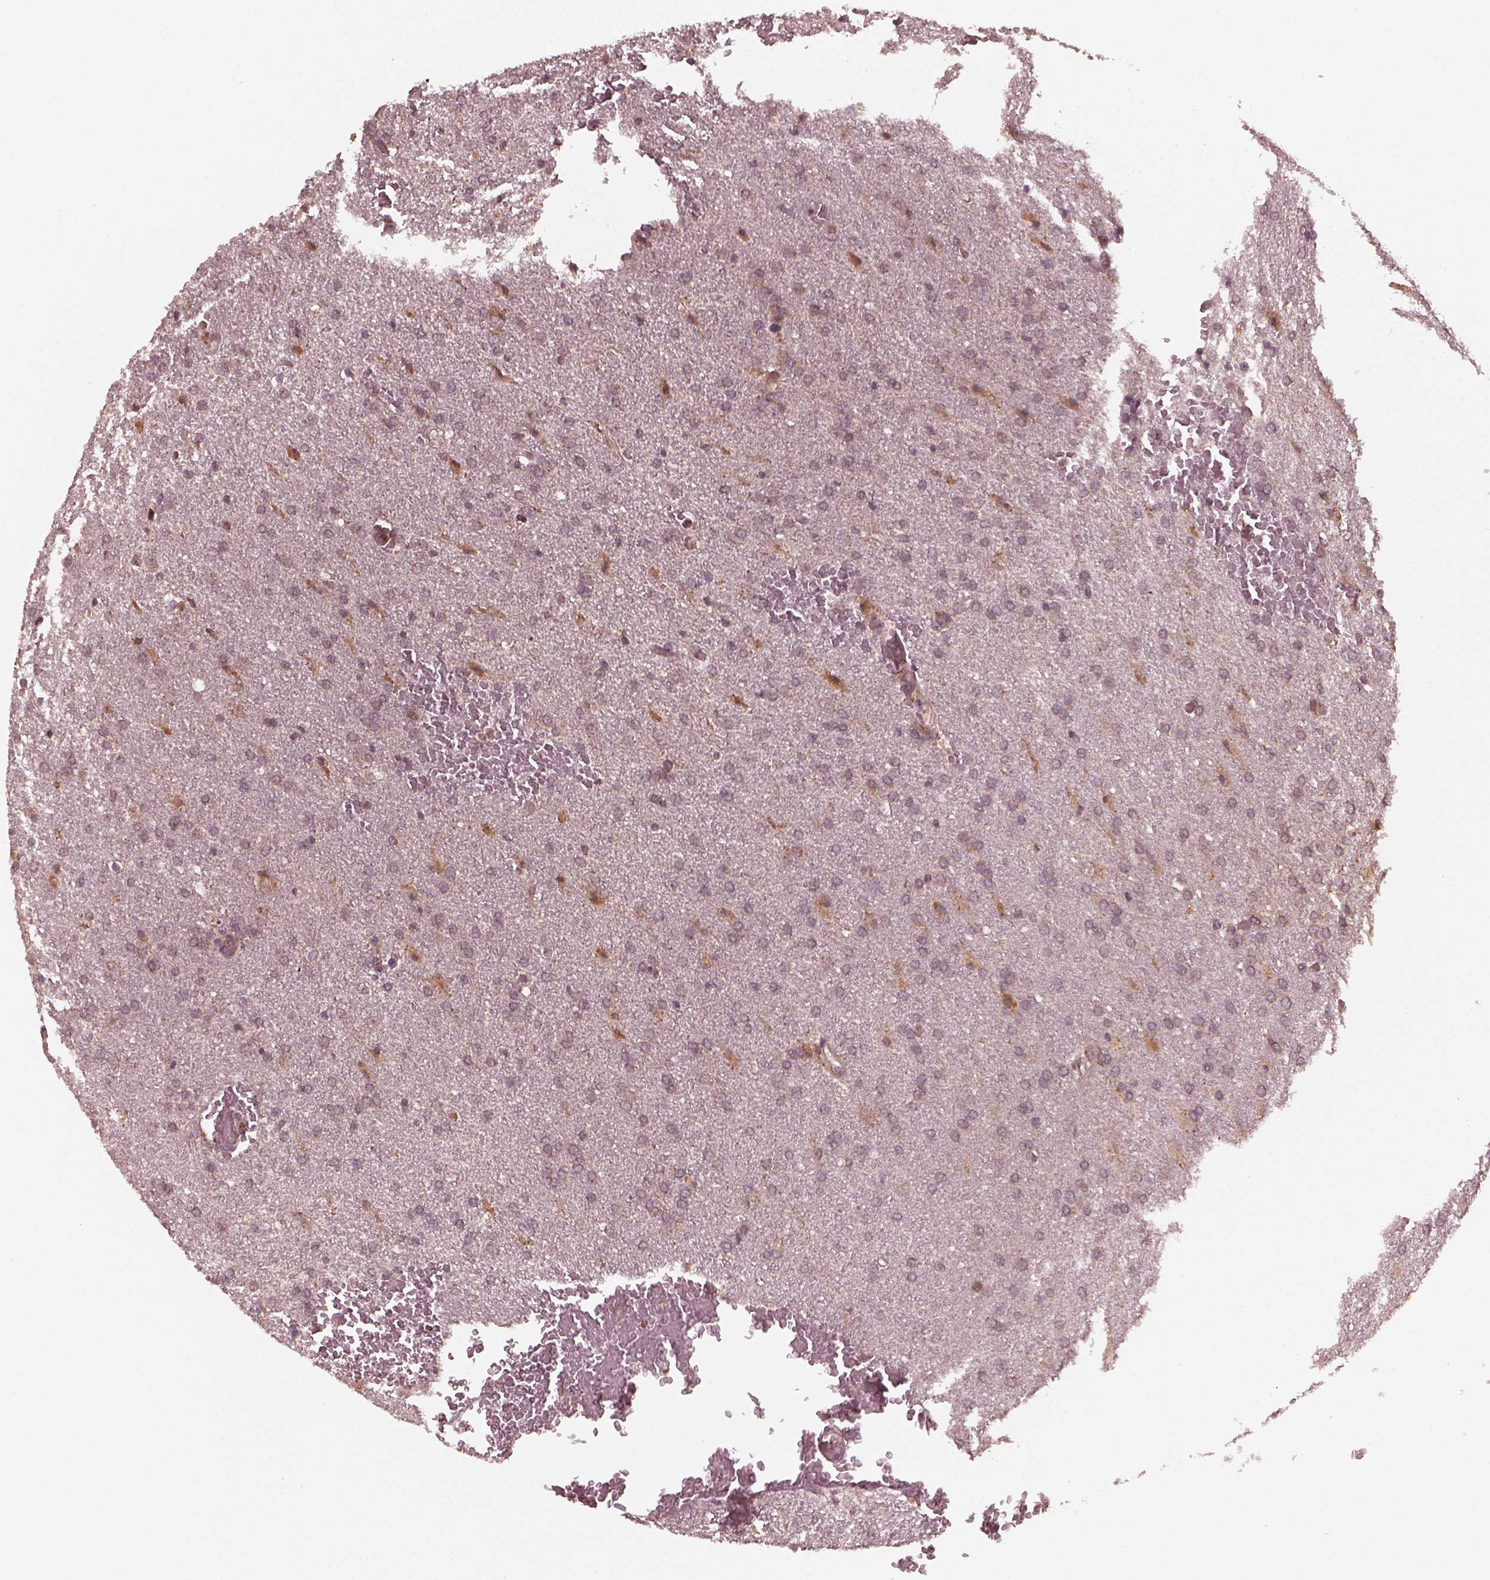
{"staining": {"intensity": "weak", "quantity": ">75%", "location": "cytoplasmic/membranous"}, "tissue": "glioma", "cell_type": "Tumor cells", "image_type": "cancer", "snomed": [{"axis": "morphology", "description": "Glioma, malignant, High grade"}, {"axis": "topography", "description": "Brain"}], "caption": "Immunohistochemistry (IHC) image of glioma stained for a protein (brown), which reveals low levels of weak cytoplasmic/membranous staining in about >75% of tumor cells.", "gene": "FAF2", "patient": {"sex": "male", "age": 68}}